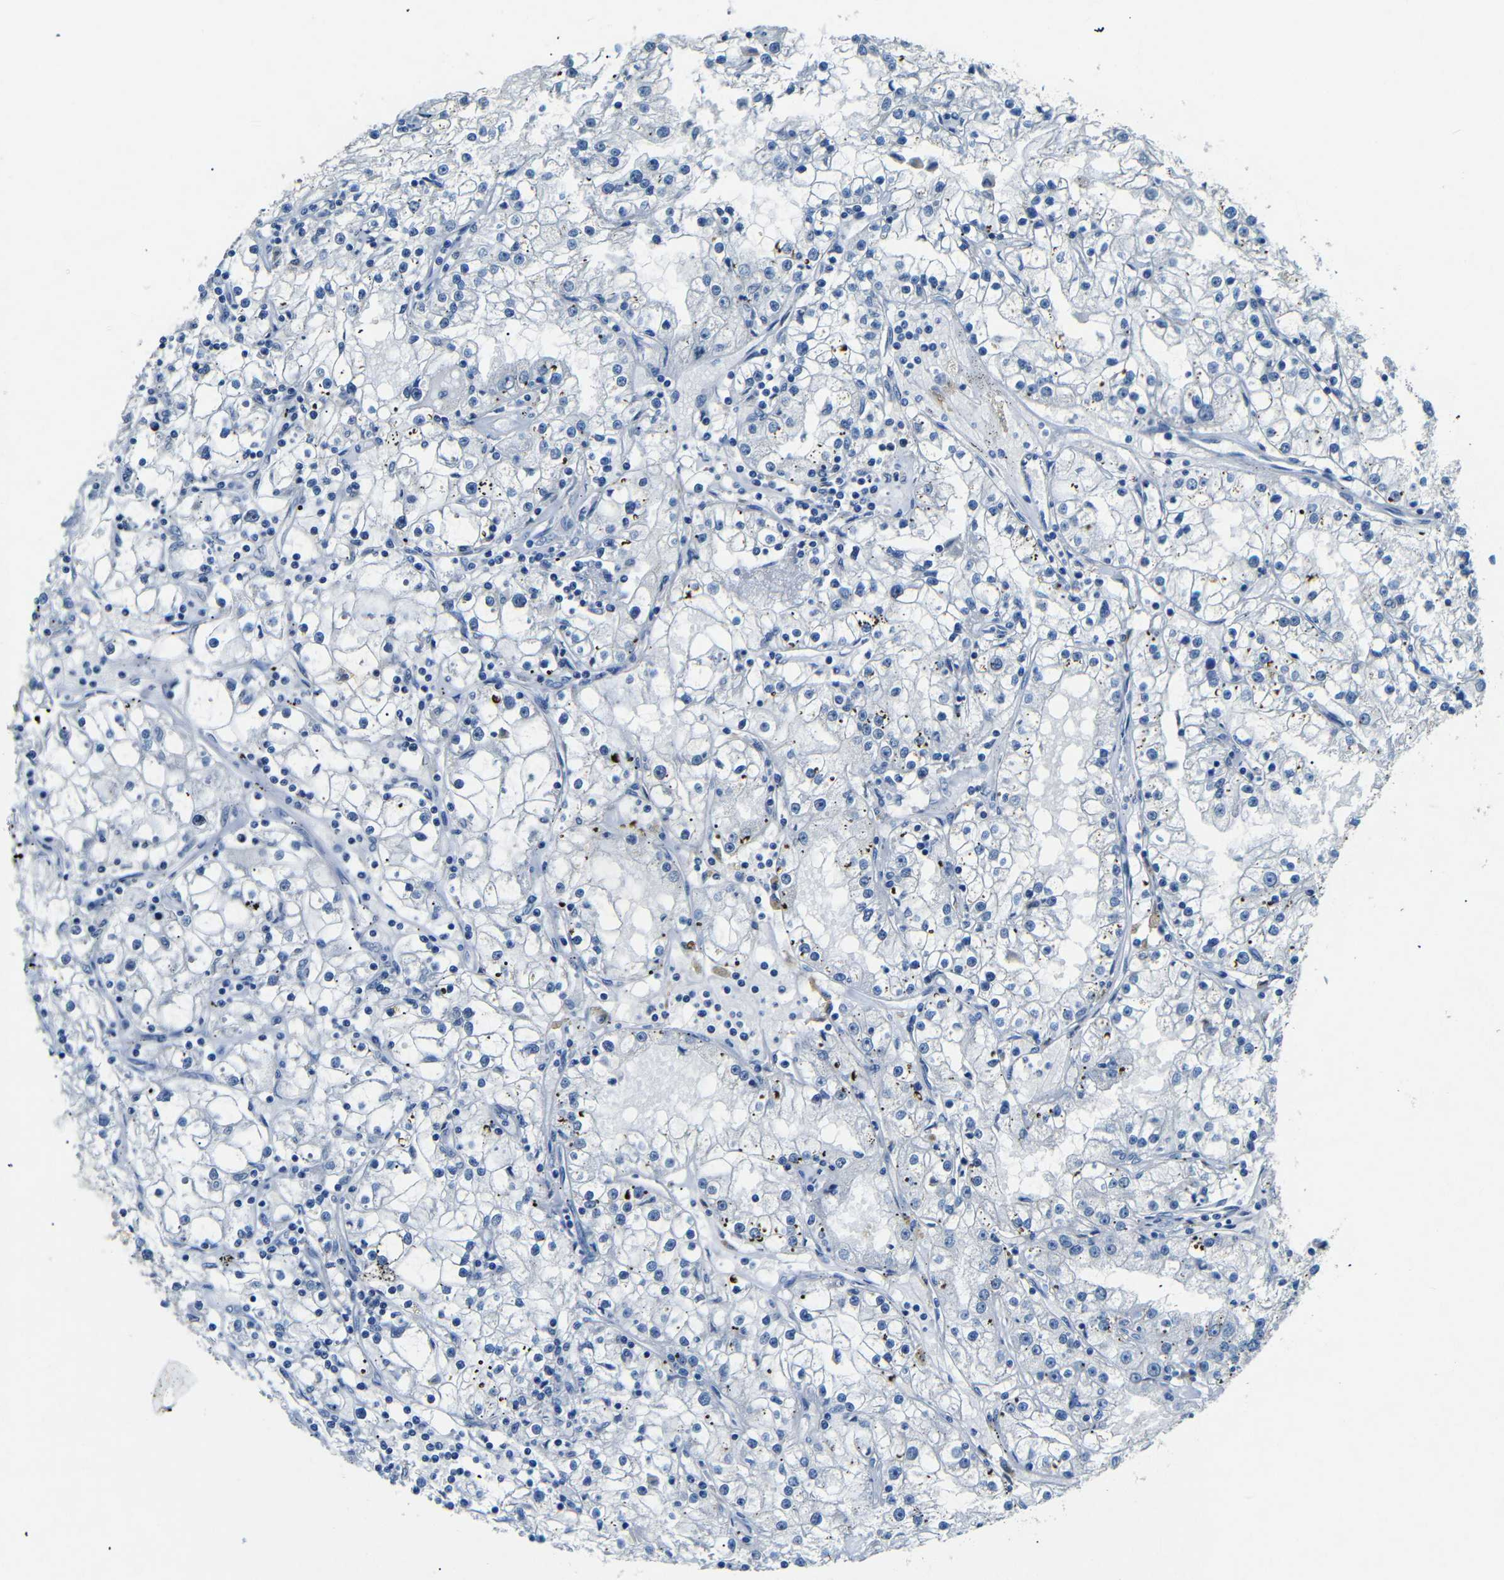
{"staining": {"intensity": "negative", "quantity": "none", "location": "none"}, "tissue": "renal cancer", "cell_type": "Tumor cells", "image_type": "cancer", "snomed": [{"axis": "morphology", "description": "Adenocarcinoma, NOS"}, {"axis": "topography", "description": "Kidney"}], "caption": "Tumor cells show no significant staining in adenocarcinoma (renal).", "gene": "INCENP", "patient": {"sex": "male", "age": 56}}